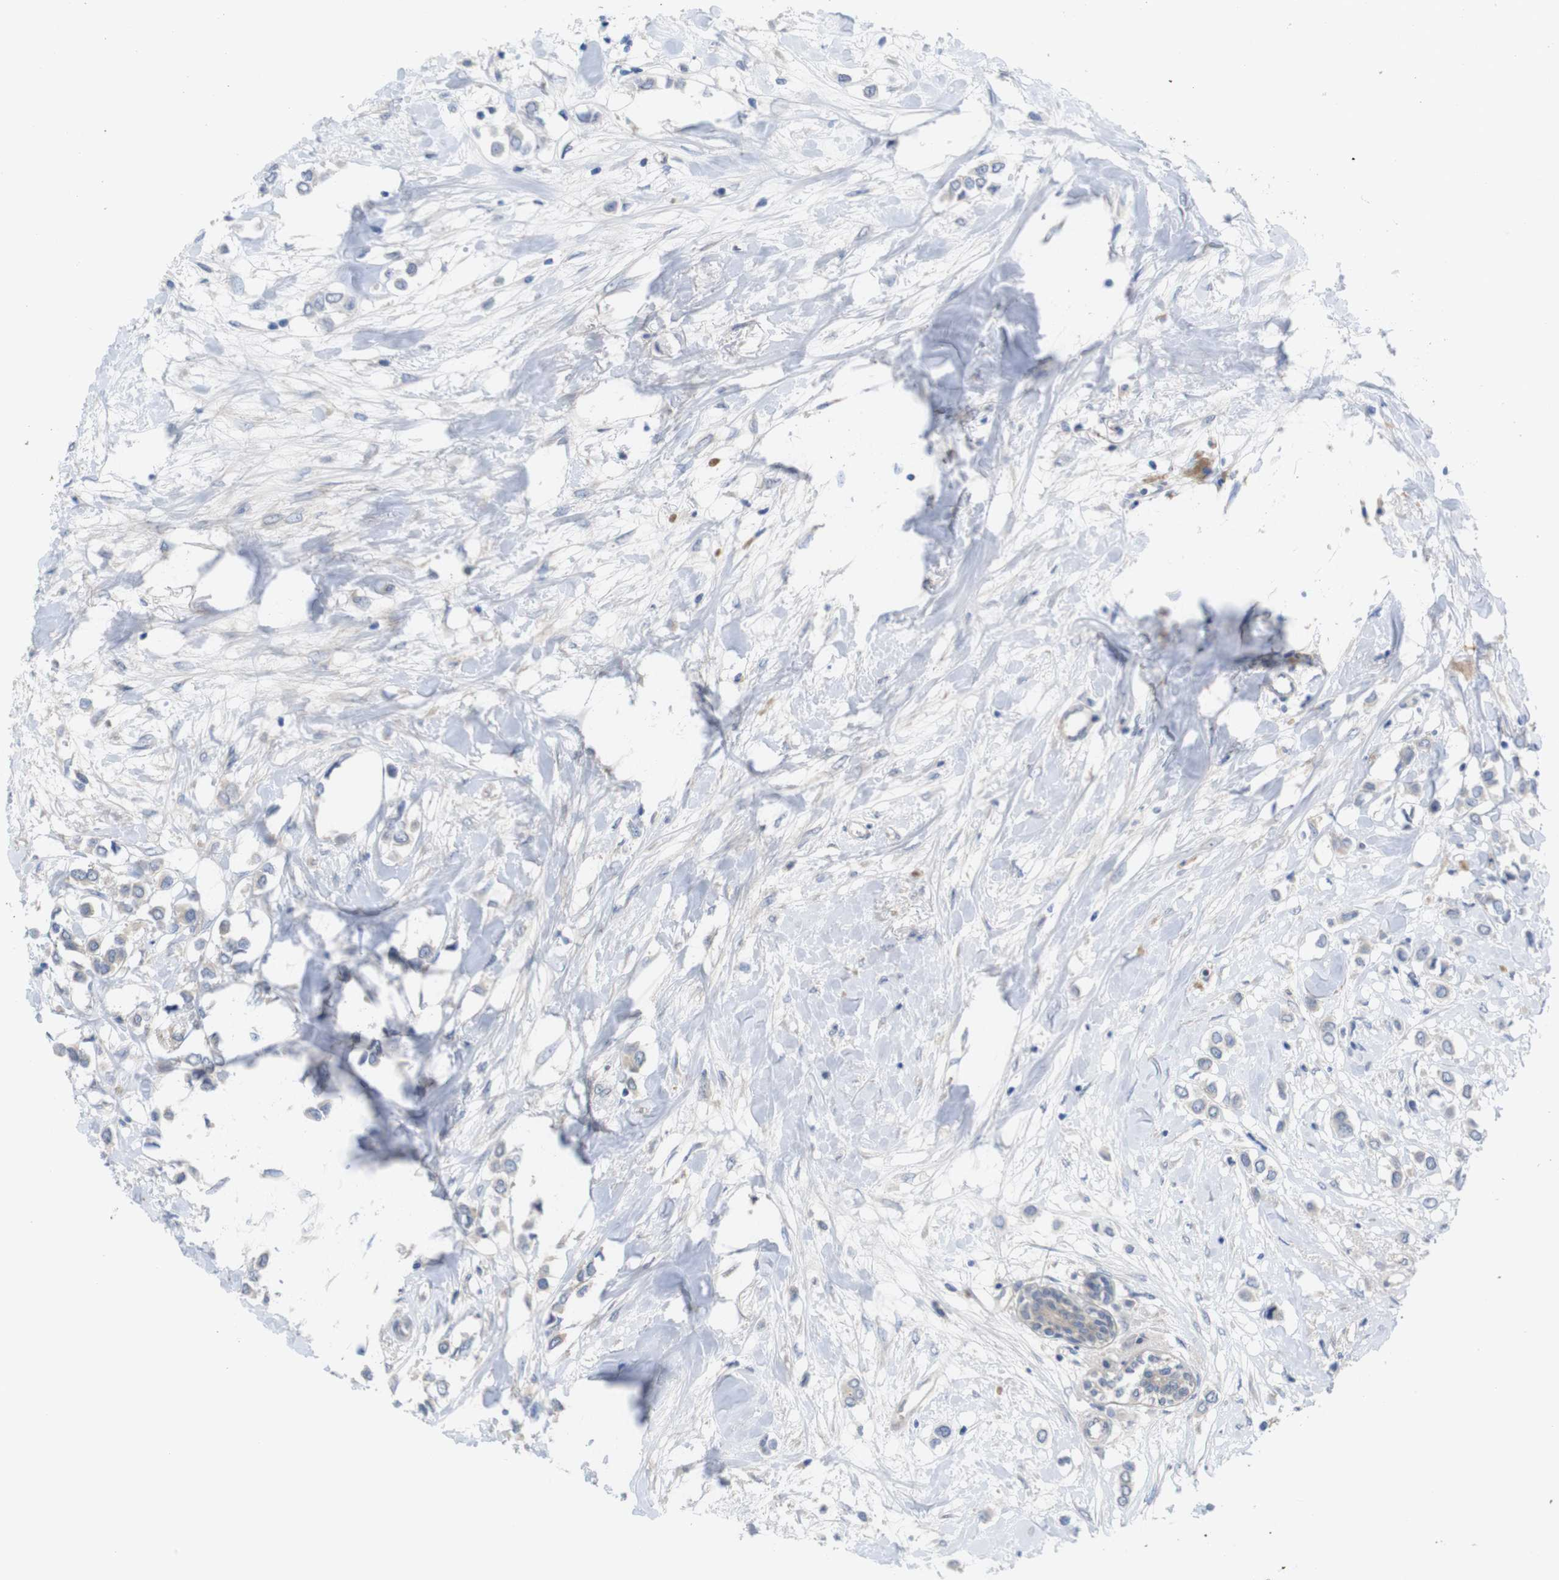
{"staining": {"intensity": "weak", "quantity": ">75%", "location": "cytoplasmic/membranous"}, "tissue": "breast cancer", "cell_type": "Tumor cells", "image_type": "cancer", "snomed": [{"axis": "morphology", "description": "Lobular carcinoma"}, {"axis": "topography", "description": "Breast"}], "caption": "The immunohistochemical stain highlights weak cytoplasmic/membranous positivity in tumor cells of breast cancer tissue. The staining was performed using DAB to visualize the protein expression in brown, while the nuclei were stained in blue with hematoxylin (Magnification: 20x).", "gene": "KIDINS220", "patient": {"sex": "female", "age": 51}}